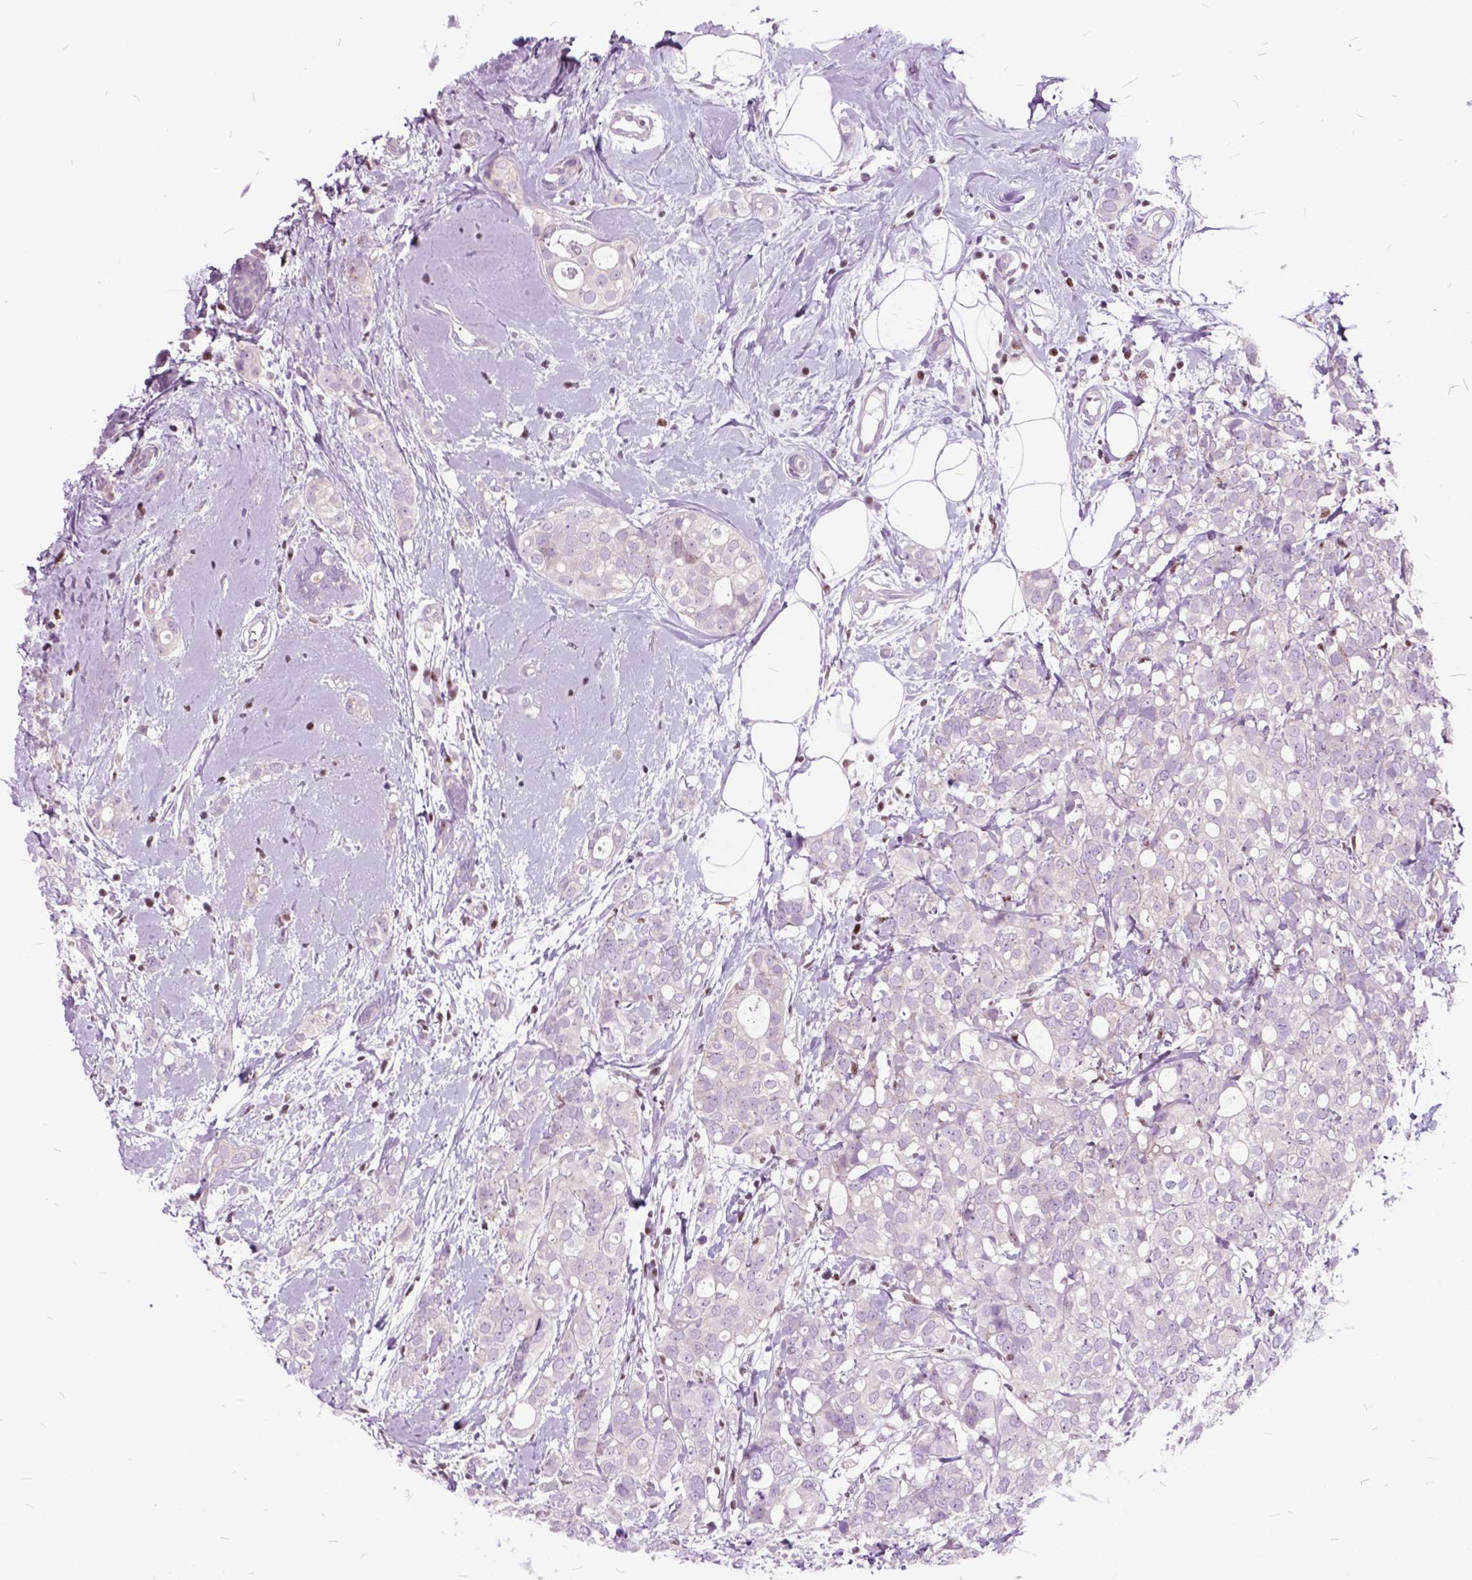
{"staining": {"intensity": "negative", "quantity": "none", "location": "none"}, "tissue": "breast cancer", "cell_type": "Tumor cells", "image_type": "cancer", "snomed": [{"axis": "morphology", "description": "Duct carcinoma"}, {"axis": "topography", "description": "Breast"}], "caption": "A histopathology image of breast cancer stained for a protein exhibits no brown staining in tumor cells.", "gene": "SP140", "patient": {"sex": "female", "age": 40}}